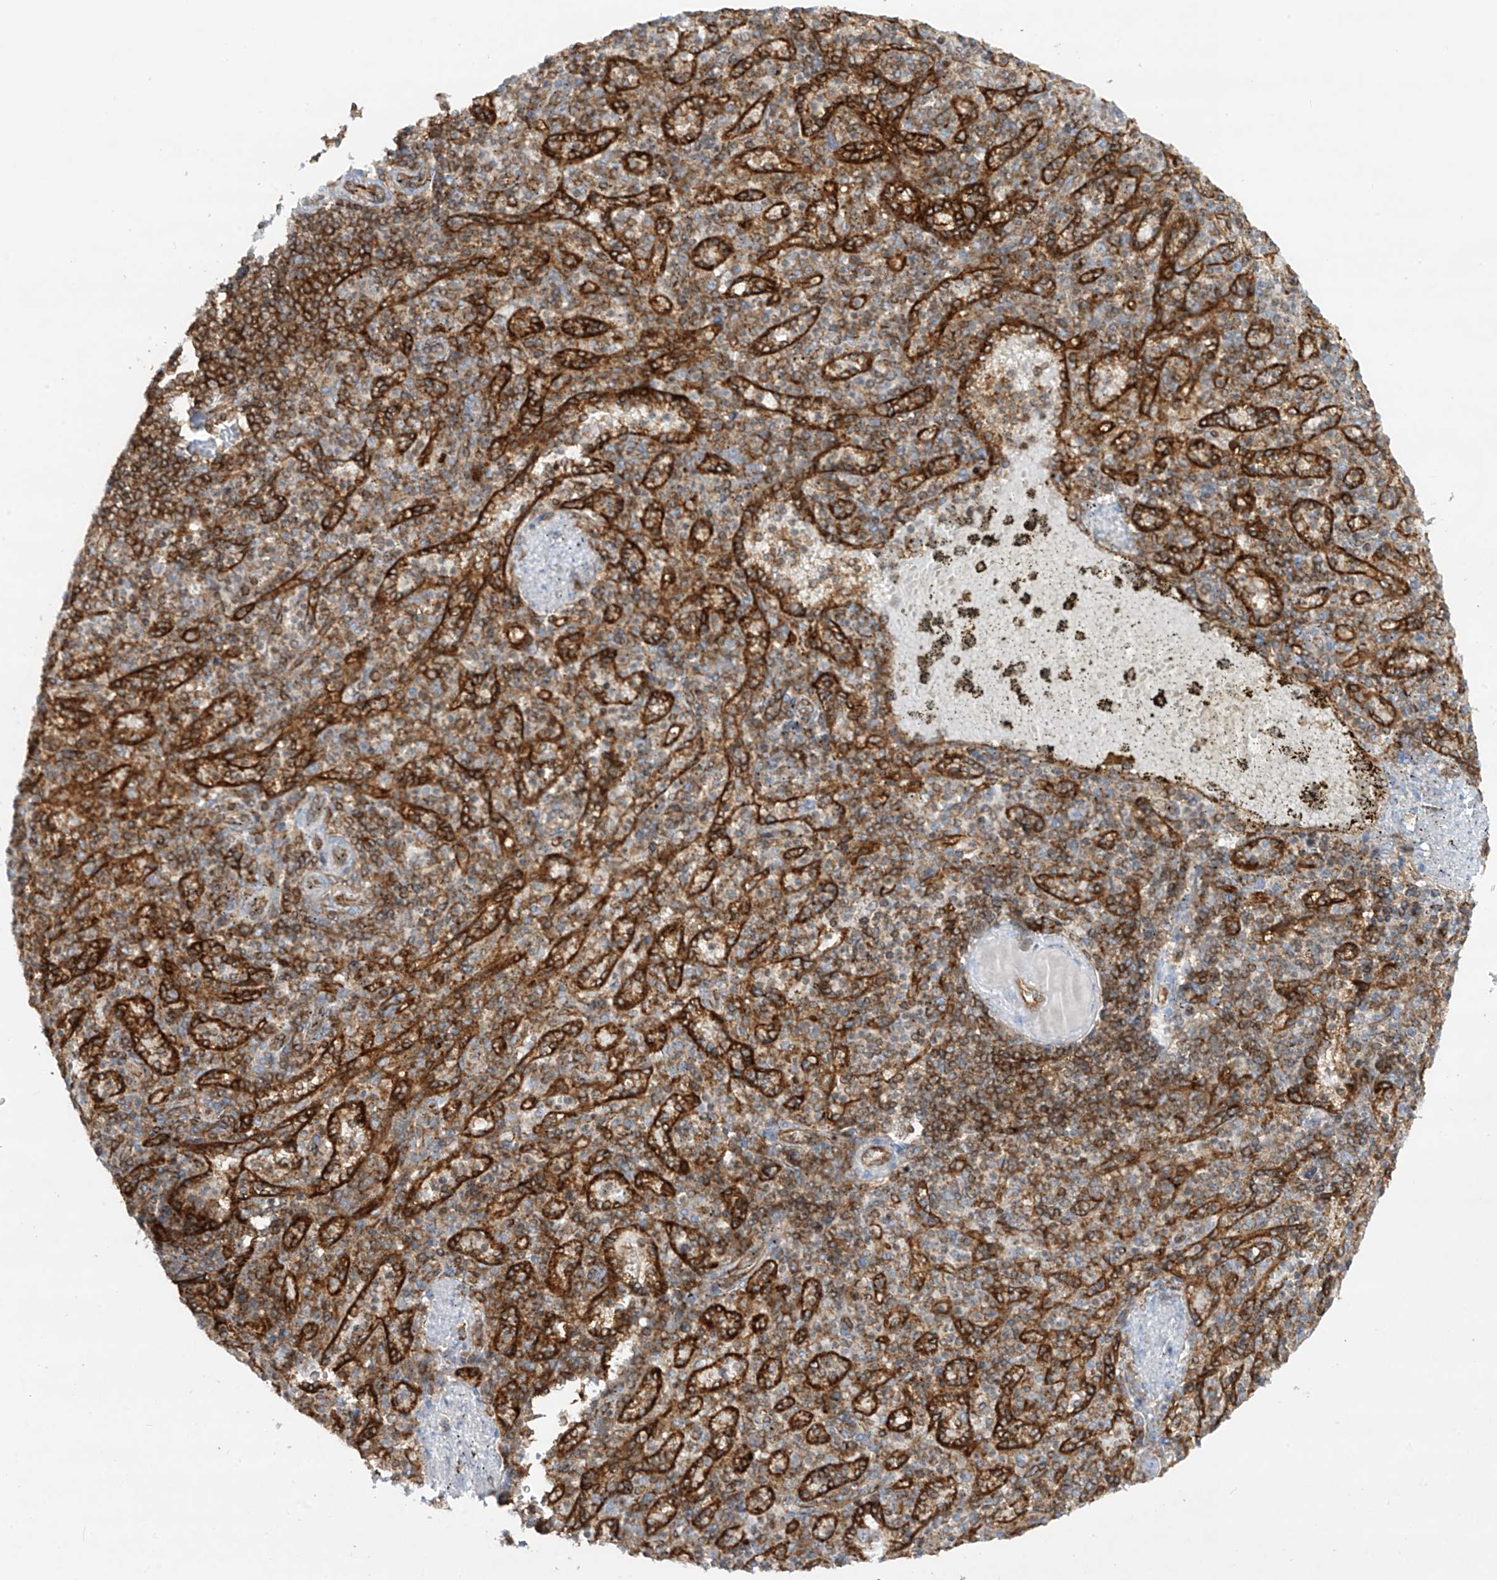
{"staining": {"intensity": "moderate", "quantity": "25%-75%", "location": "cytoplasmic/membranous"}, "tissue": "spleen", "cell_type": "Cells in red pulp", "image_type": "normal", "snomed": [{"axis": "morphology", "description": "Normal tissue, NOS"}, {"axis": "topography", "description": "Spleen"}], "caption": "Protein expression analysis of unremarkable spleen shows moderate cytoplasmic/membranous staining in about 25%-75% of cells in red pulp. The protein of interest is shown in brown color, while the nuclei are stained blue.", "gene": "HLA", "patient": {"sex": "female", "age": 74}}